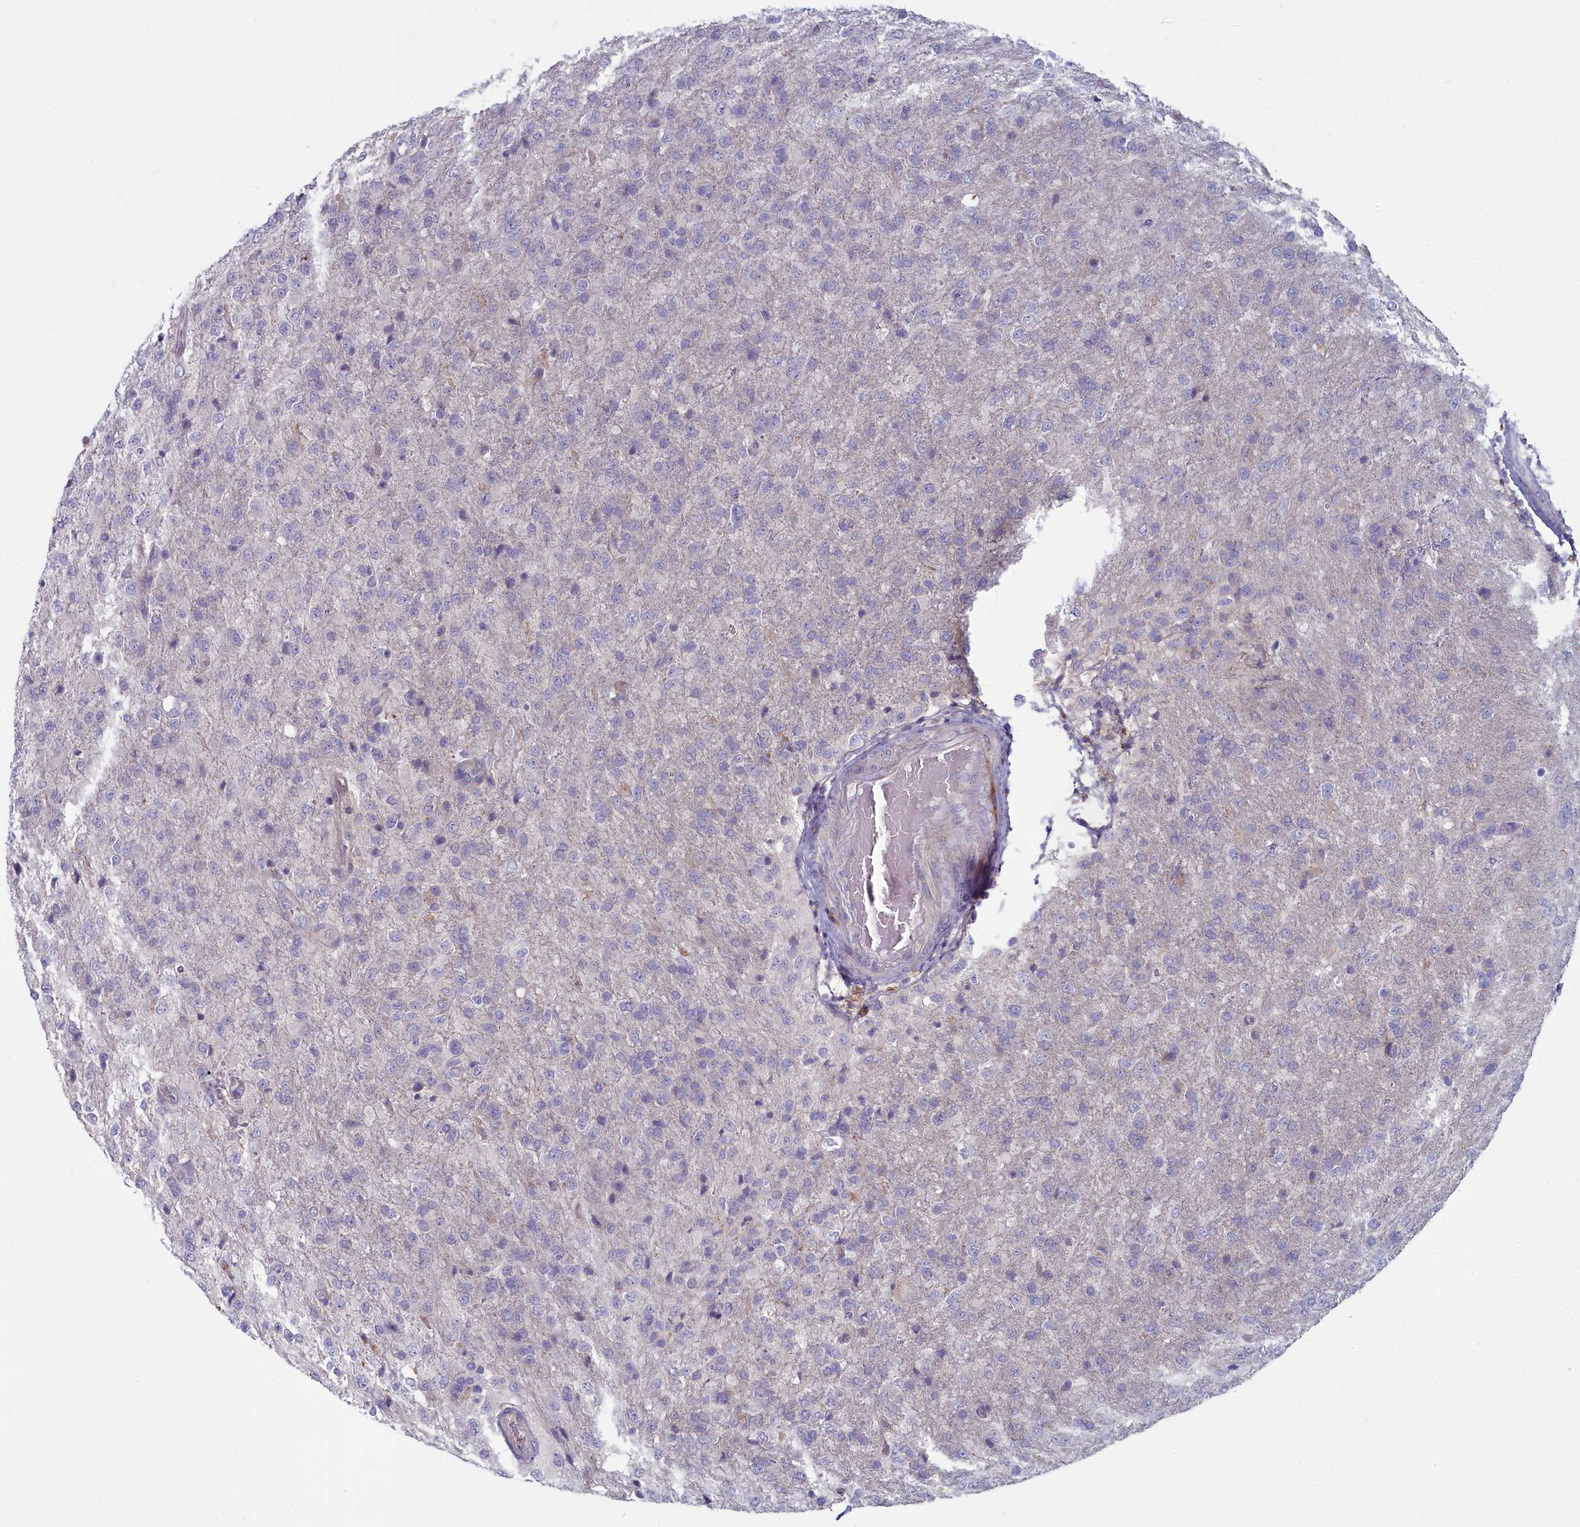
{"staining": {"intensity": "negative", "quantity": "none", "location": "none"}, "tissue": "glioma", "cell_type": "Tumor cells", "image_type": "cancer", "snomed": [{"axis": "morphology", "description": "Glioma, malignant, High grade"}, {"axis": "topography", "description": "Brain"}], "caption": "A high-resolution histopathology image shows immunohistochemistry (IHC) staining of glioma, which shows no significant staining in tumor cells. Brightfield microscopy of immunohistochemistry stained with DAB (3,3'-diaminobenzidine) (brown) and hematoxylin (blue), captured at high magnification.", "gene": "INSYN2A", "patient": {"sex": "female", "age": 74}}